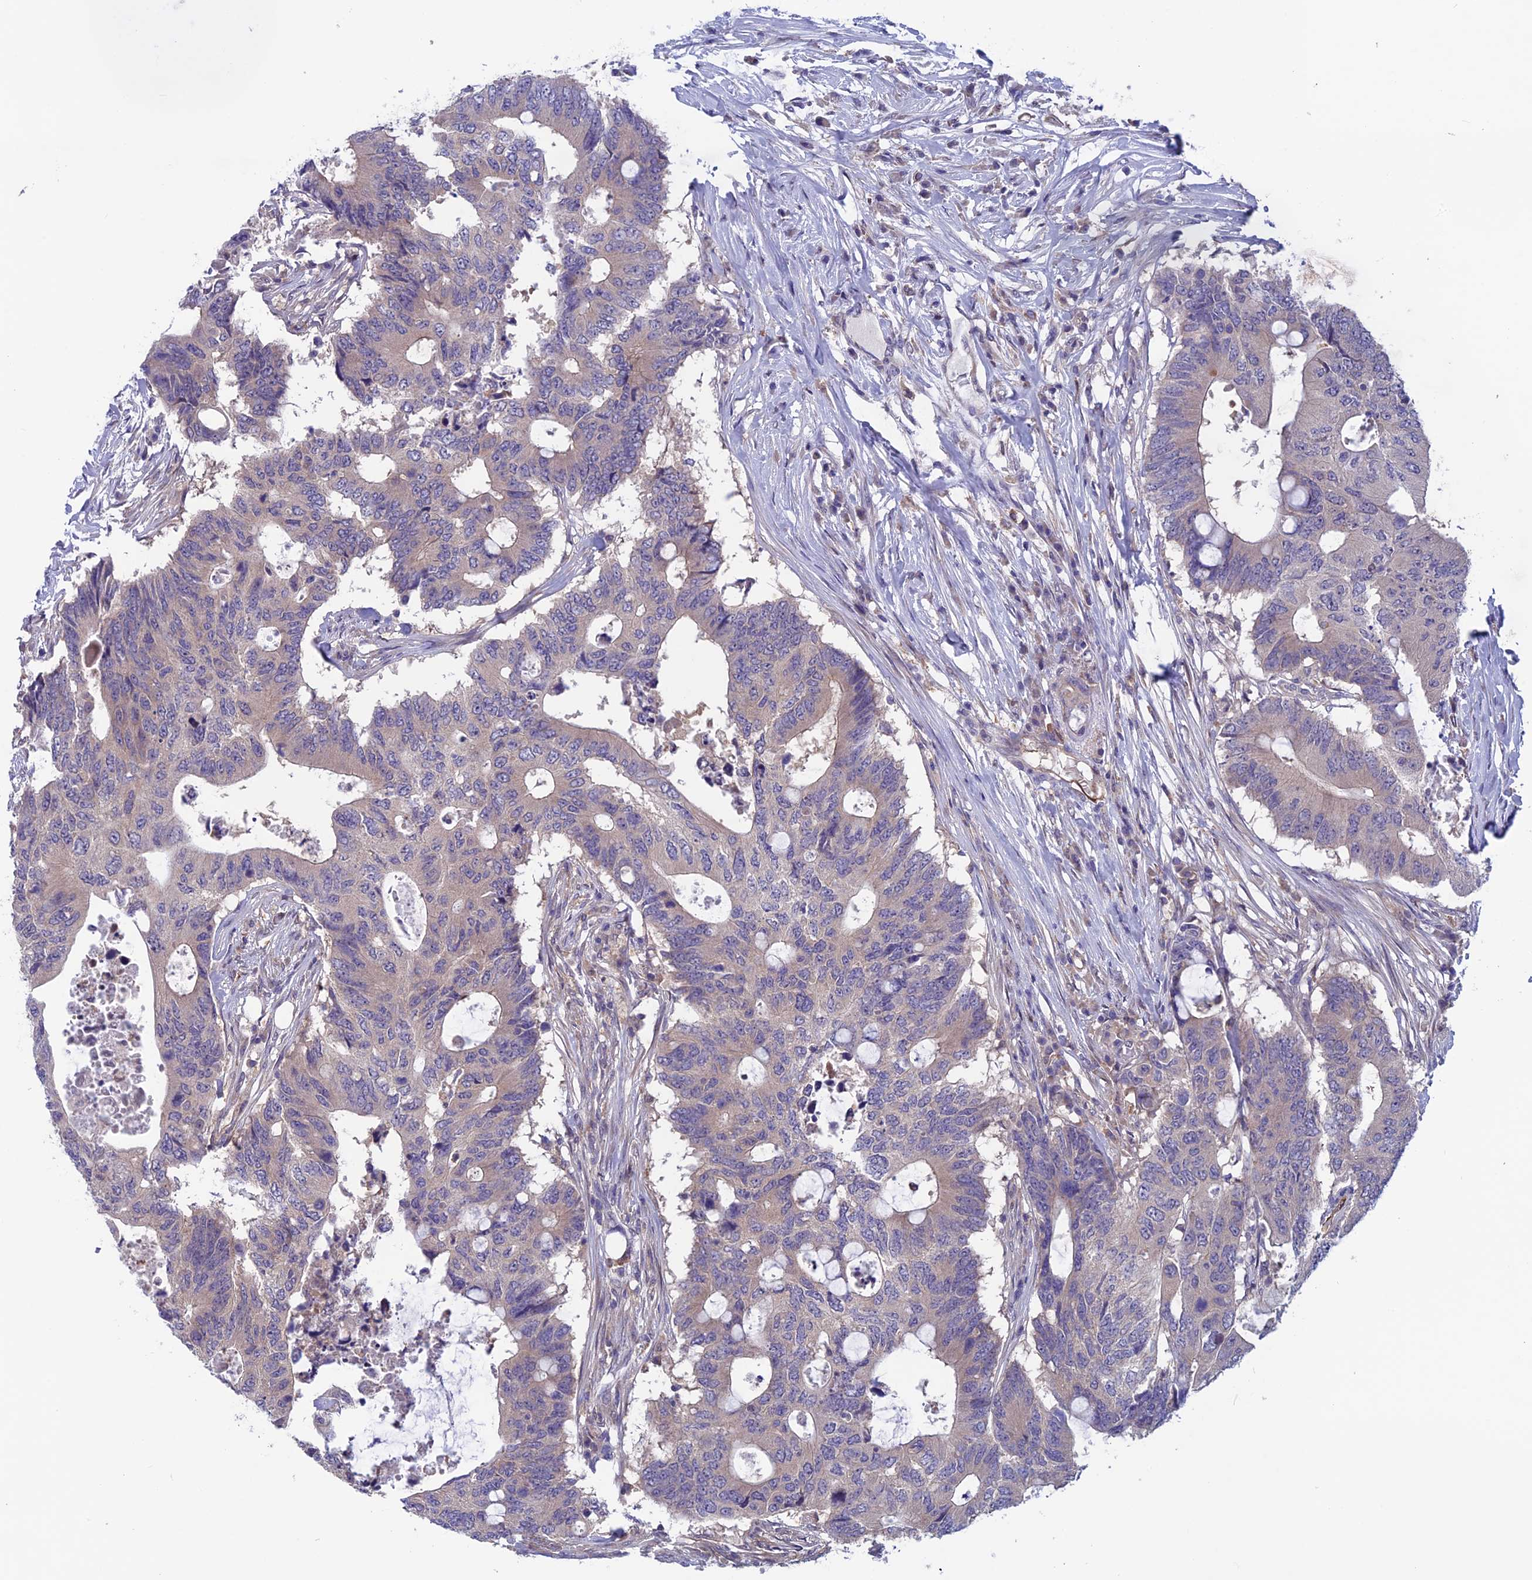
{"staining": {"intensity": "weak", "quantity": "<25%", "location": "cytoplasmic/membranous"}, "tissue": "colorectal cancer", "cell_type": "Tumor cells", "image_type": "cancer", "snomed": [{"axis": "morphology", "description": "Adenocarcinoma, NOS"}, {"axis": "topography", "description": "Colon"}], "caption": "Tumor cells are negative for protein expression in human colorectal cancer.", "gene": "MAST2", "patient": {"sex": "male", "age": 71}}